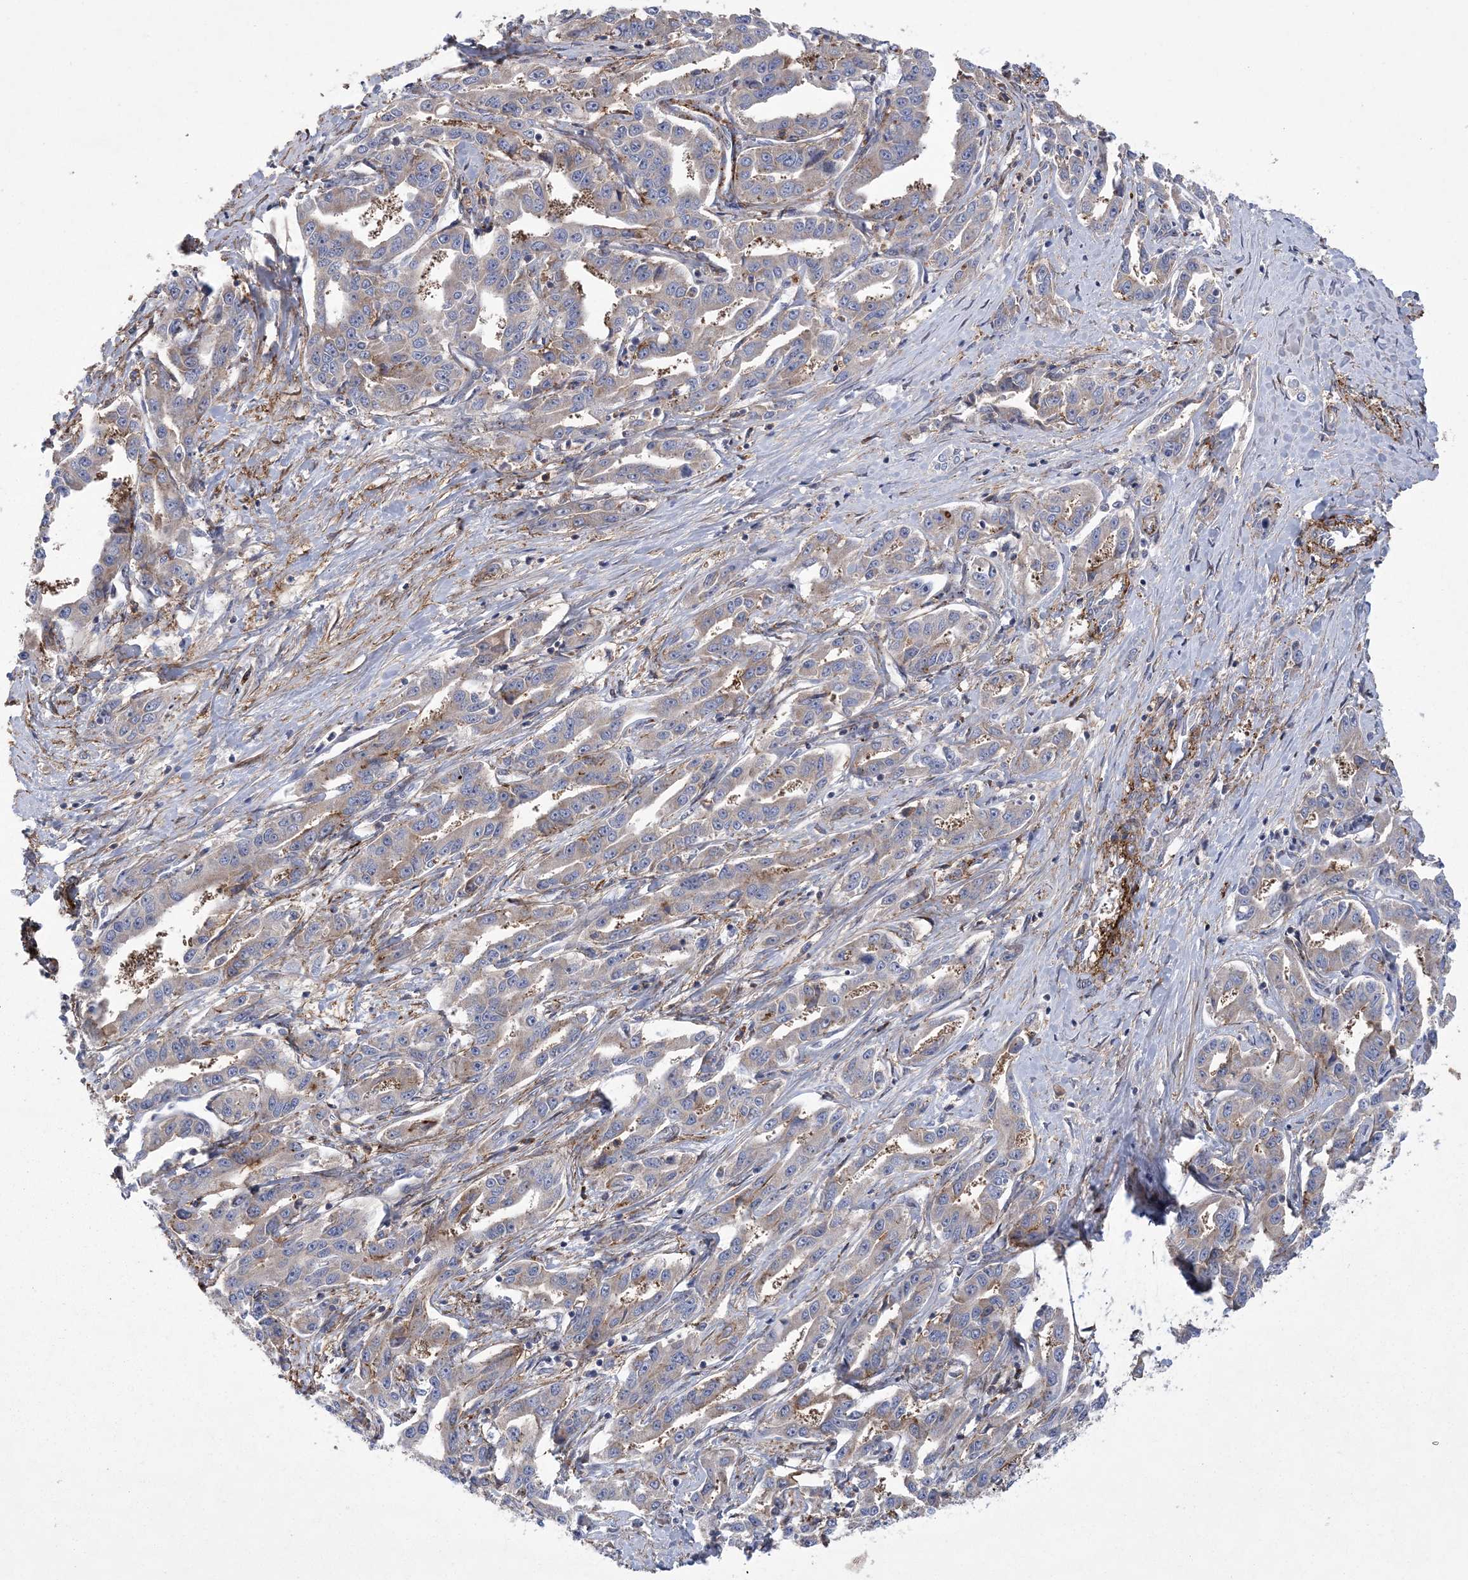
{"staining": {"intensity": "weak", "quantity": "25%-75%", "location": "cytoplasmic/membranous"}, "tissue": "liver cancer", "cell_type": "Tumor cells", "image_type": "cancer", "snomed": [{"axis": "morphology", "description": "Cholangiocarcinoma"}, {"axis": "topography", "description": "Liver"}], "caption": "This is a histology image of immunohistochemistry (IHC) staining of cholangiocarcinoma (liver), which shows weak expression in the cytoplasmic/membranous of tumor cells.", "gene": "ARSJ", "patient": {"sex": "male", "age": 59}}